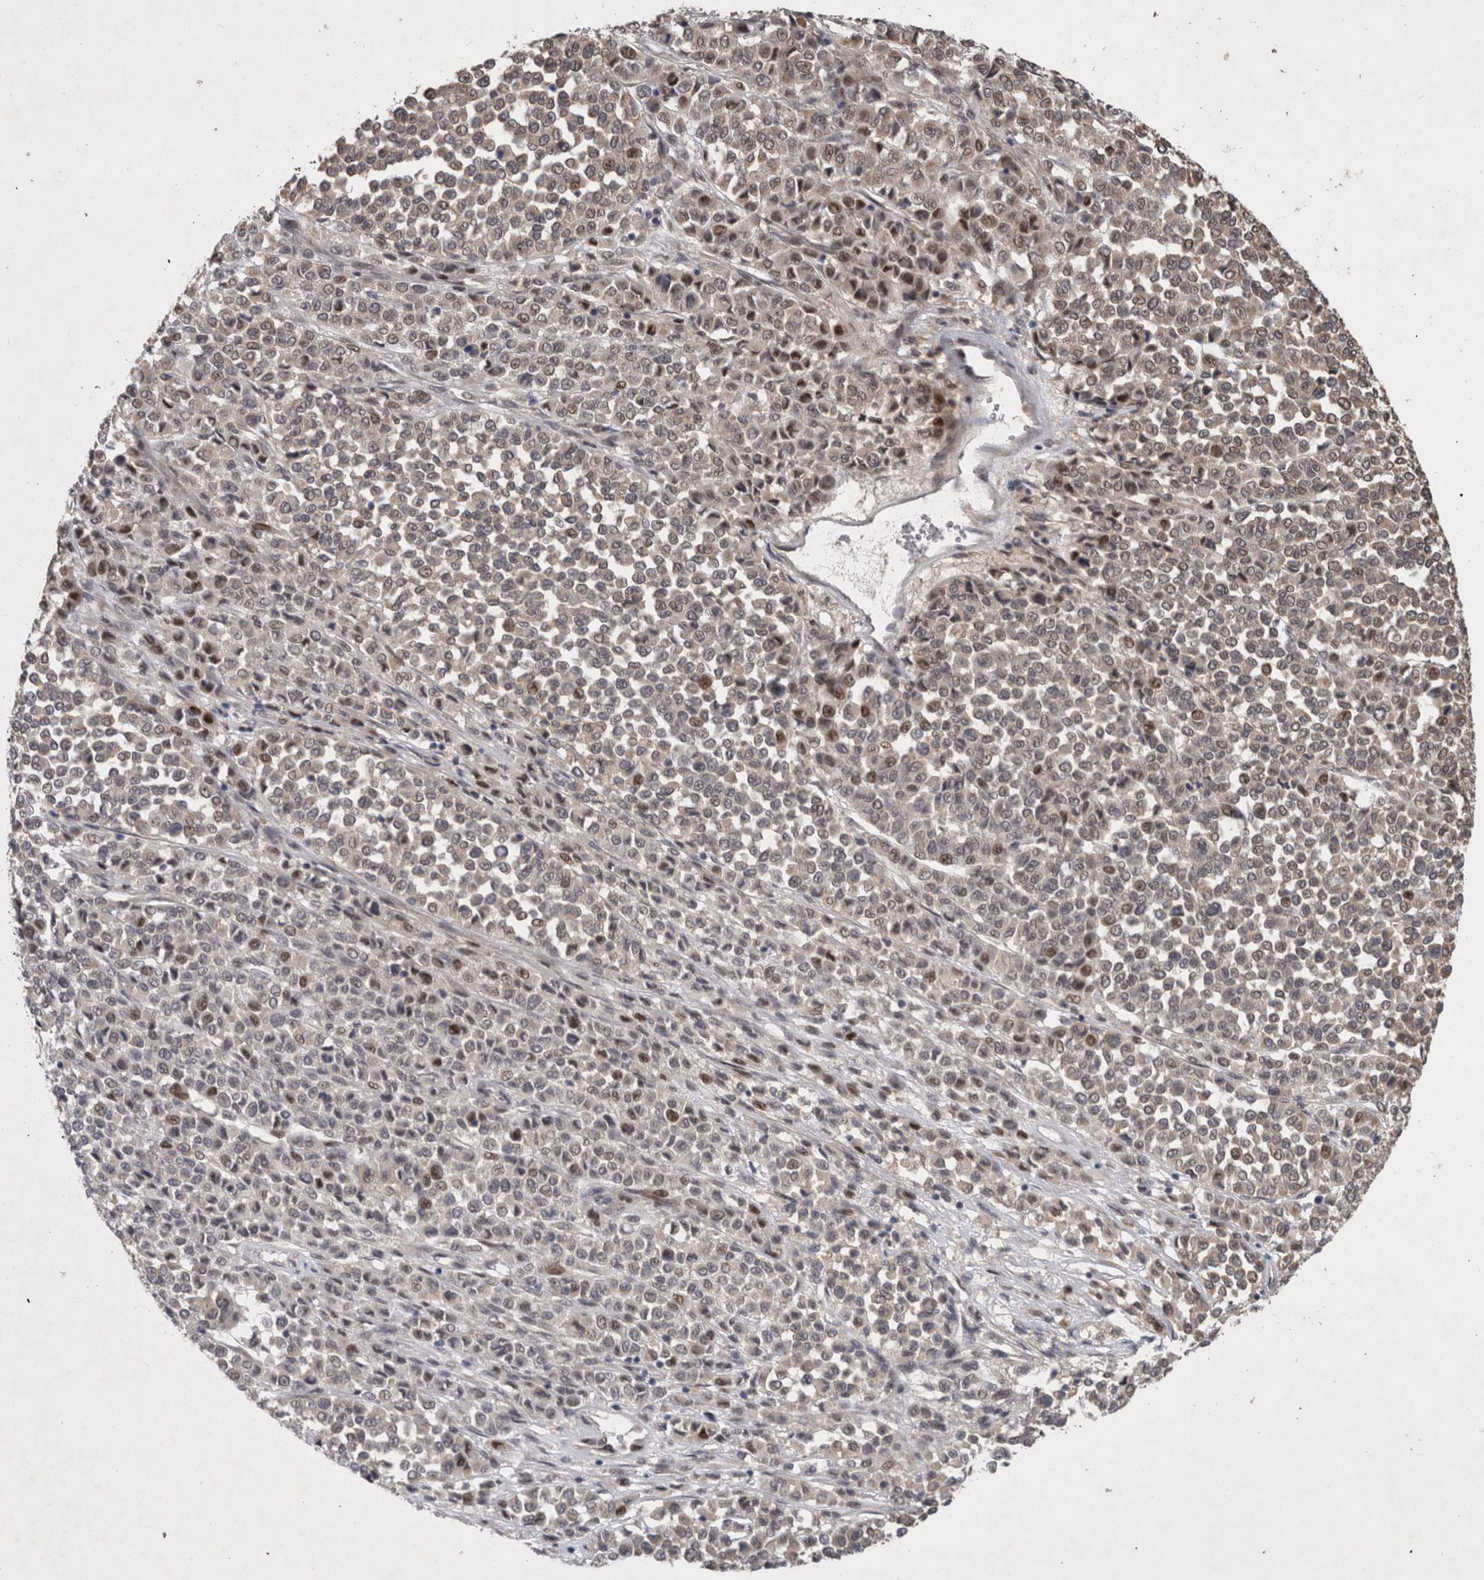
{"staining": {"intensity": "weak", "quantity": "<25%", "location": "nuclear"}, "tissue": "melanoma", "cell_type": "Tumor cells", "image_type": "cancer", "snomed": [{"axis": "morphology", "description": "Malignant melanoma, Metastatic site"}, {"axis": "topography", "description": "Pancreas"}], "caption": "Micrograph shows no significant protein expression in tumor cells of malignant melanoma (metastatic site). The staining was performed using DAB to visualize the protein expression in brown, while the nuclei were stained in blue with hematoxylin (Magnification: 20x).", "gene": "GIMAP6", "patient": {"sex": "female", "age": 30}}